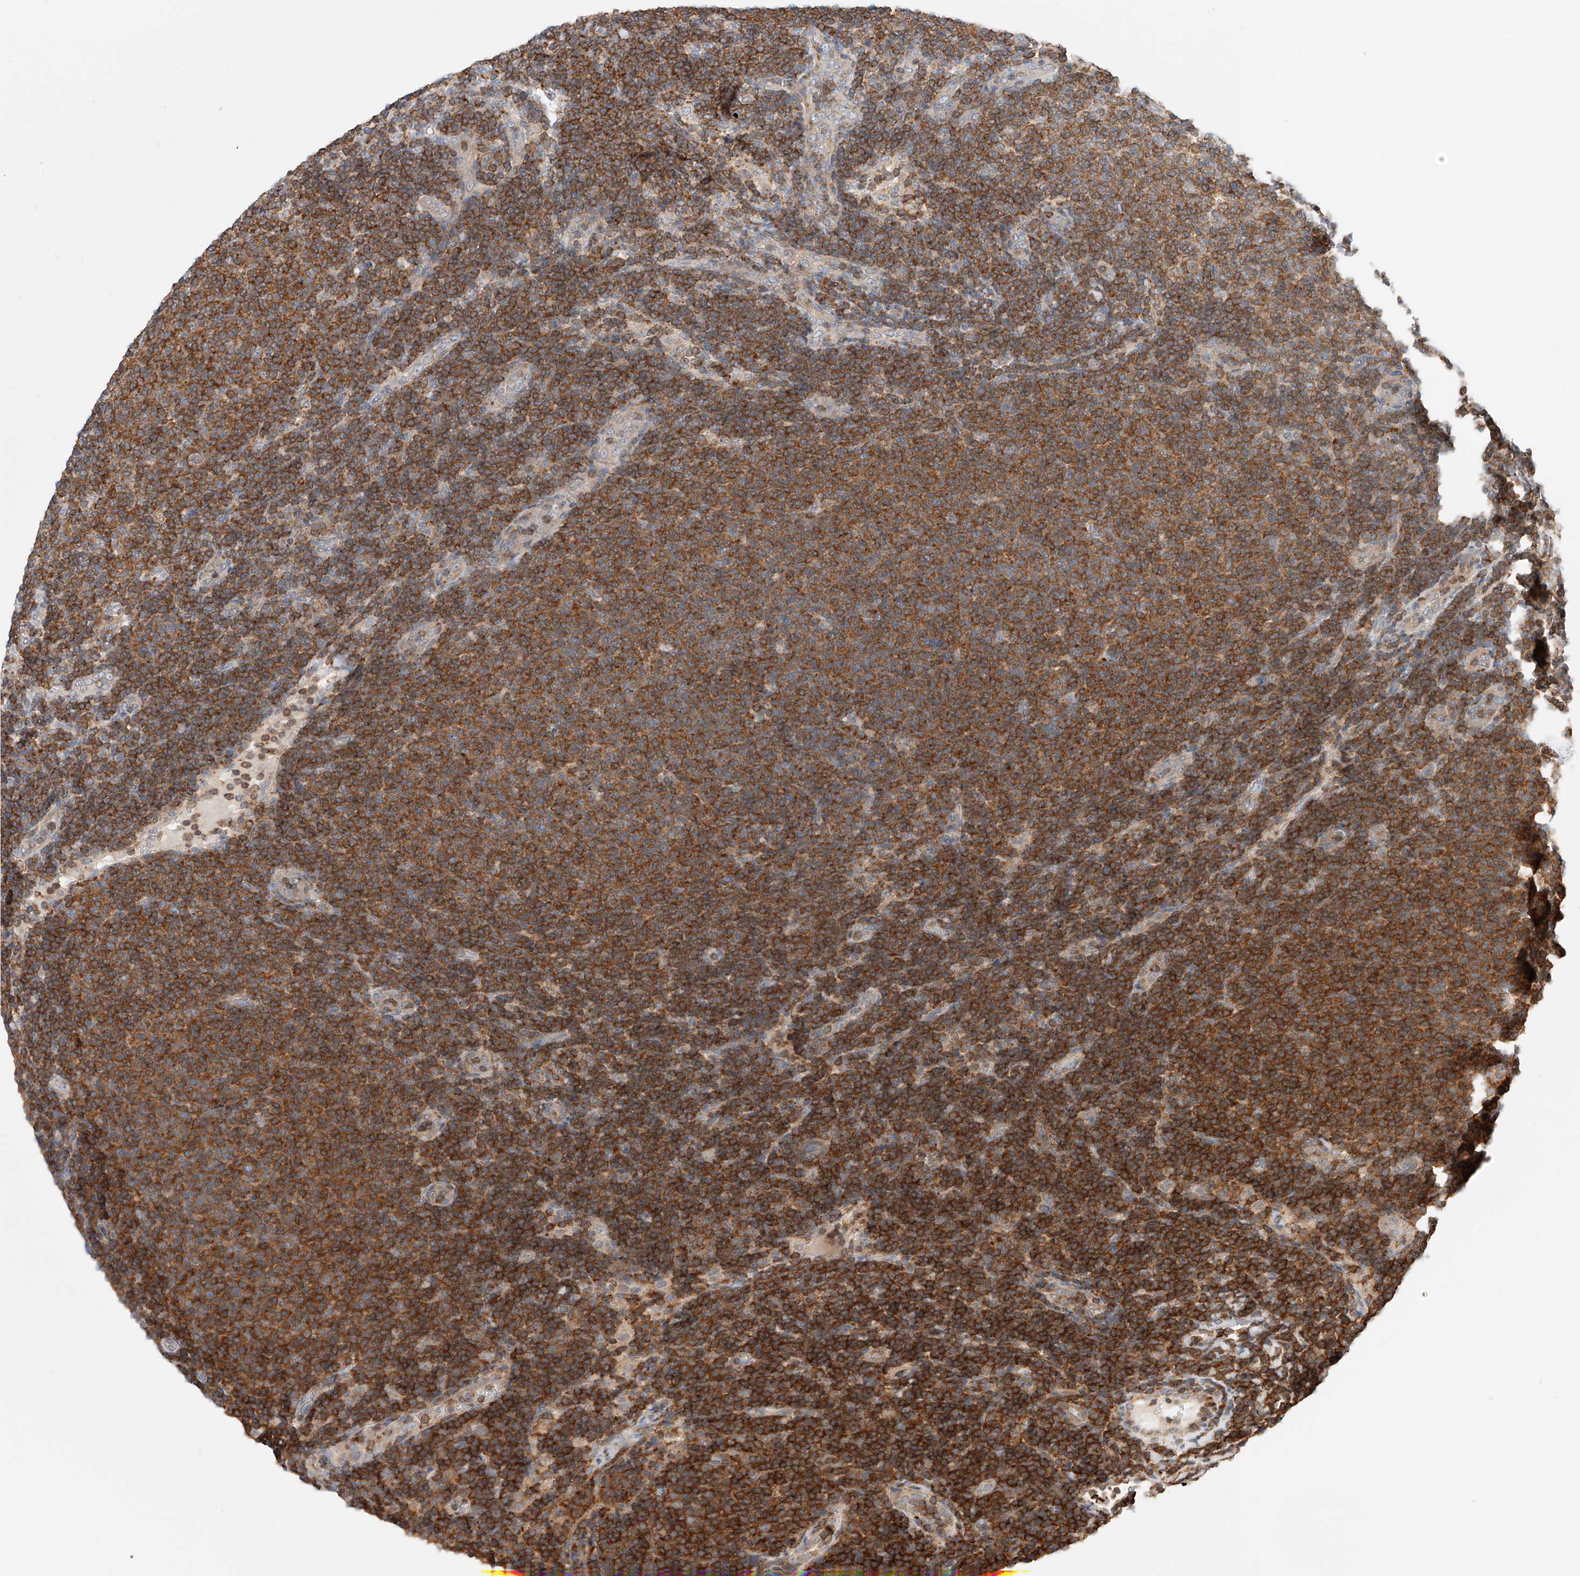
{"staining": {"intensity": "strong", "quantity": ">75%", "location": "cytoplasmic/membranous"}, "tissue": "lymphoma", "cell_type": "Tumor cells", "image_type": "cancer", "snomed": [{"axis": "morphology", "description": "Malignant lymphoma, non-Hodgkin's type, Low grade"}, {"axis": "topography", "description": "Lymph node"}], "caption": "A histopathology image showing strong cytoplasmic/membranous staining in about >75% of tumor cells in lymphoma, as visualized by brown immunohistochemical staining.", "gene": "MFN2", "patient": {"sex": "male", "age": 66}}